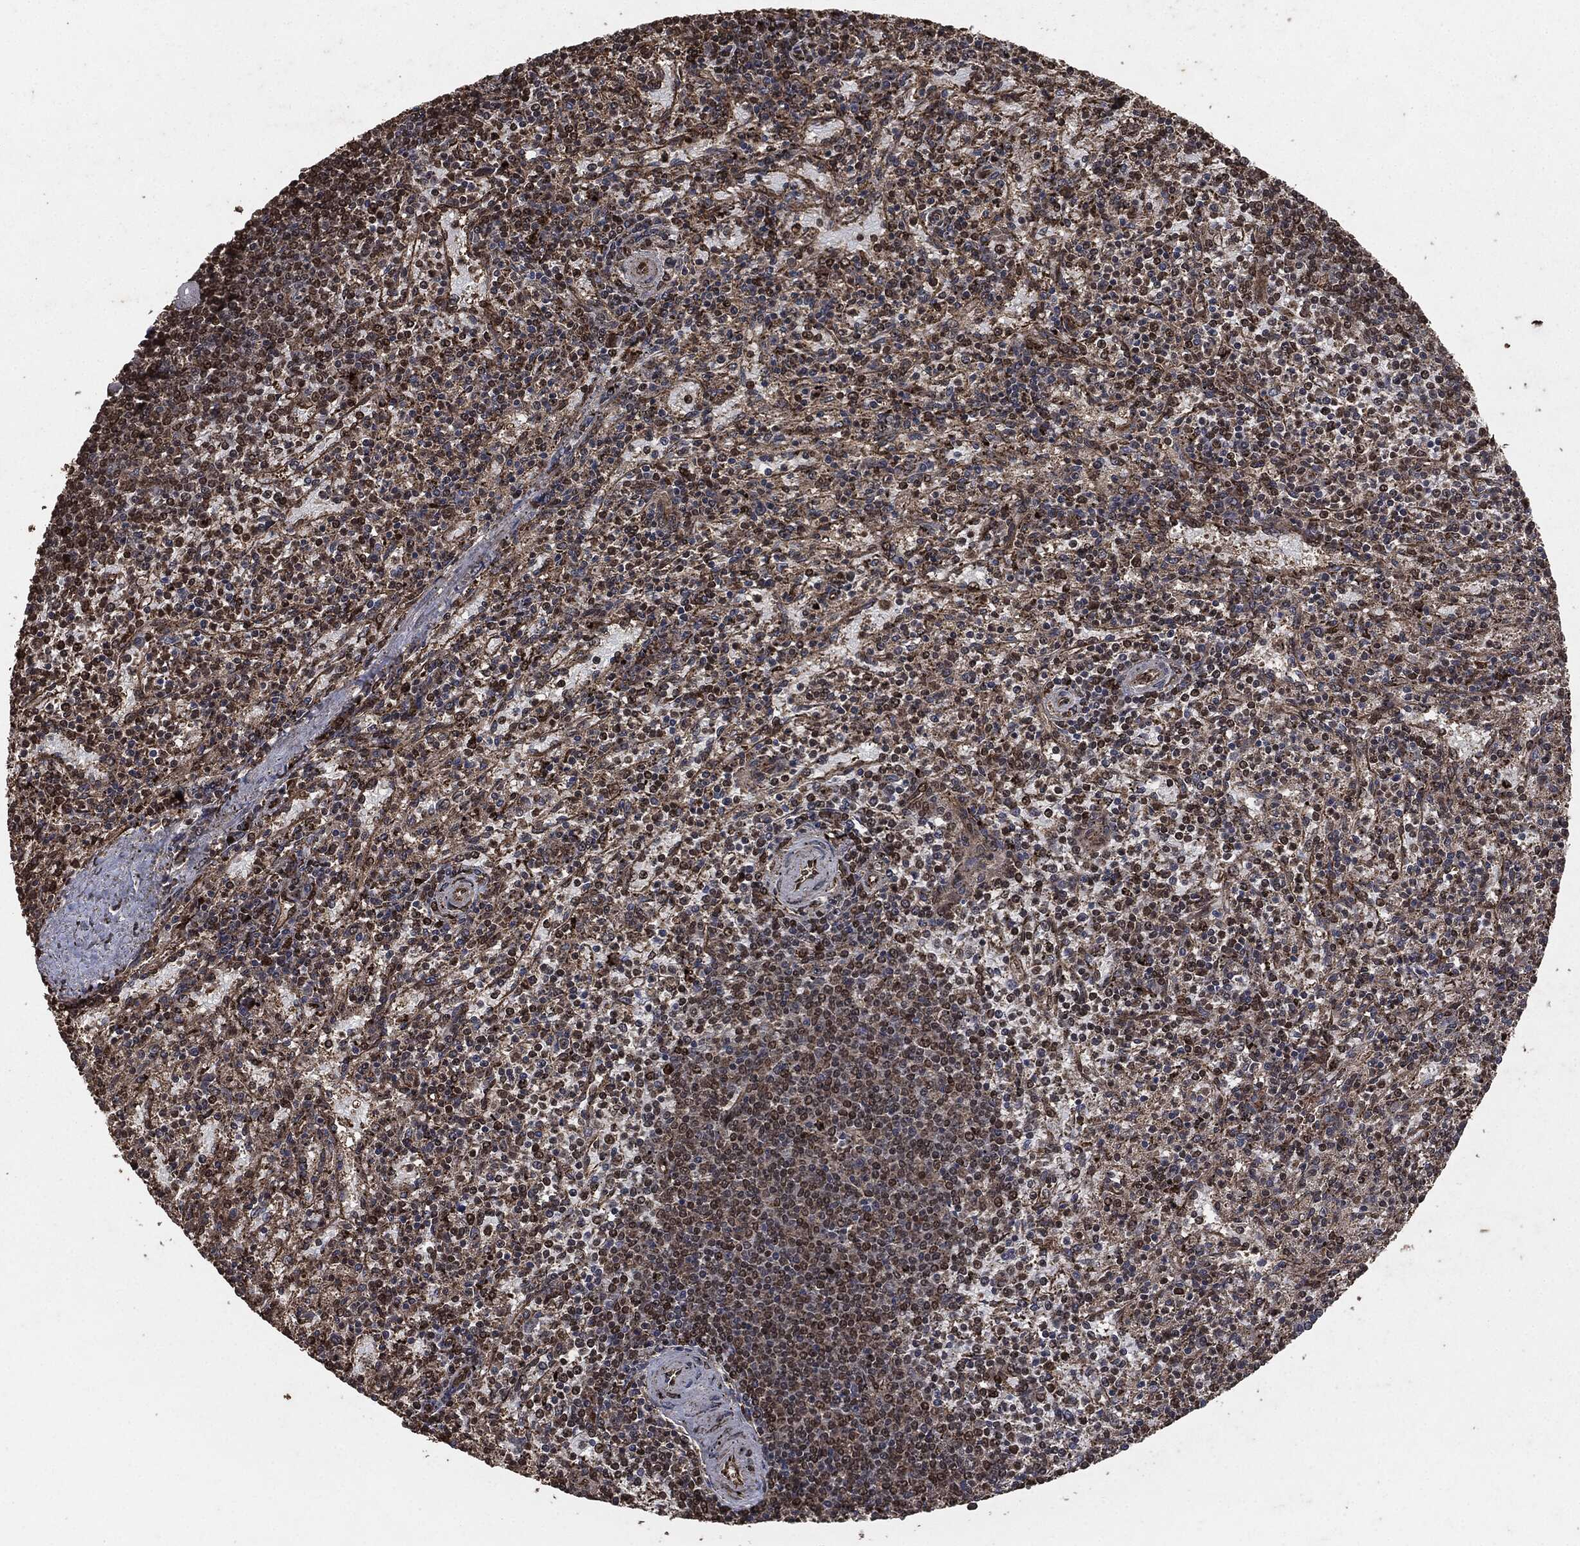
{"staining": {"intensity": "moderate", "quantity": "25%-75%", "location": "nuclear"}, "tissue": "spleen", "cell_type": "Cells in red pulp", "image_type": "normal", "snomed": [{"axis": "morphology", "description": "Normal tissue, NOS"}, {"axis": "topography", "description": "Spleen"}], "caption": "The histopathology image demonstrates a brown stain indicating the presence of a protein in the nuclear of cells in red pulp in spleen.", "gene": "EGFR", "patient": {"sex": "female", "age": 37}}